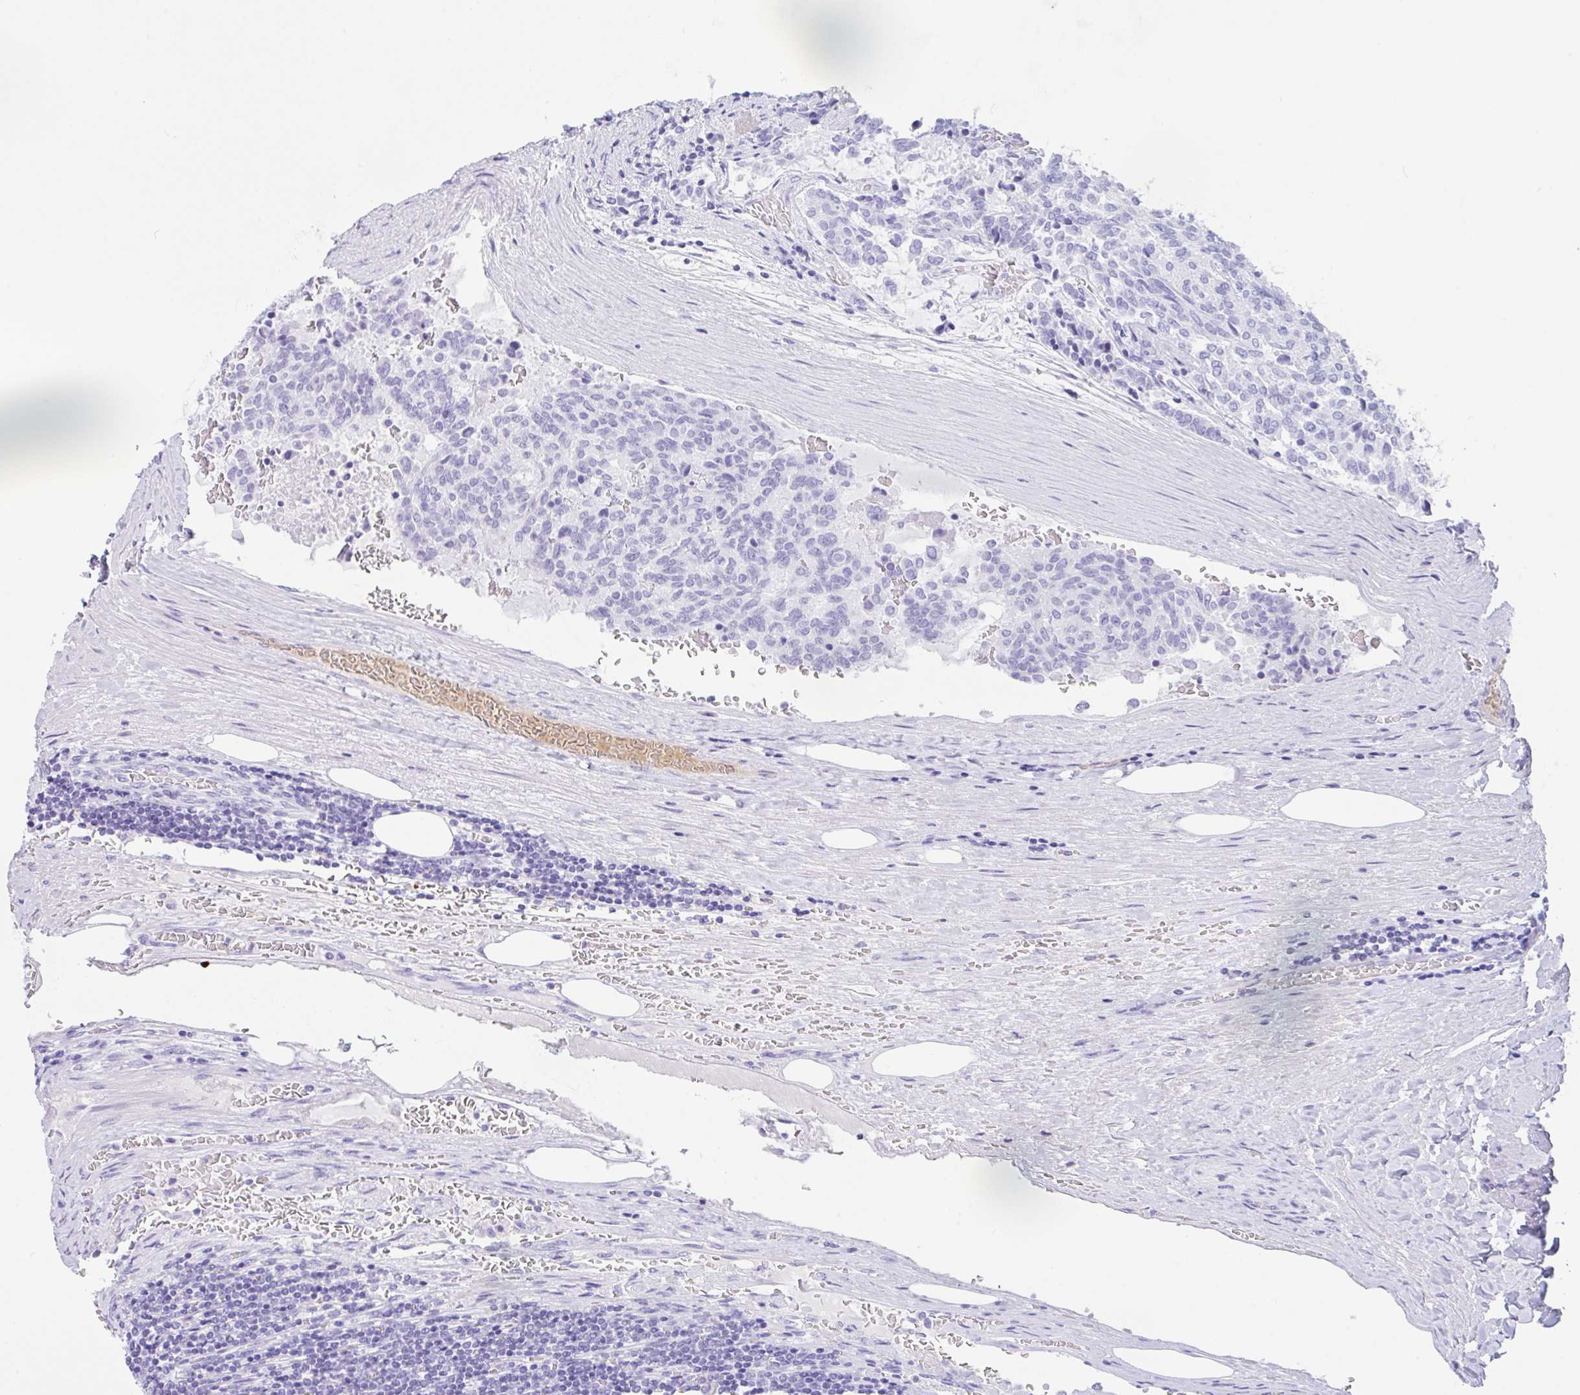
{"staining": {"intensity": "negative", "quantity": "none", "location": "none"}, "tissue": "carcinoid", "cell_type": "Tumor cells", "image_type": "cancer", "snomed": [{"axis": "morphology", "description": "Carcinoid, malignant, NOS"}, {"axis": "topography", "description": "Pancreas"}], "caption": "High power microscopy histopathology image of an immunohistochemistry image of carcinoid, revealing no significant staining in tumor cells.", "gene": "CPA1", "patient": {"sex": "female", "age": 54}}